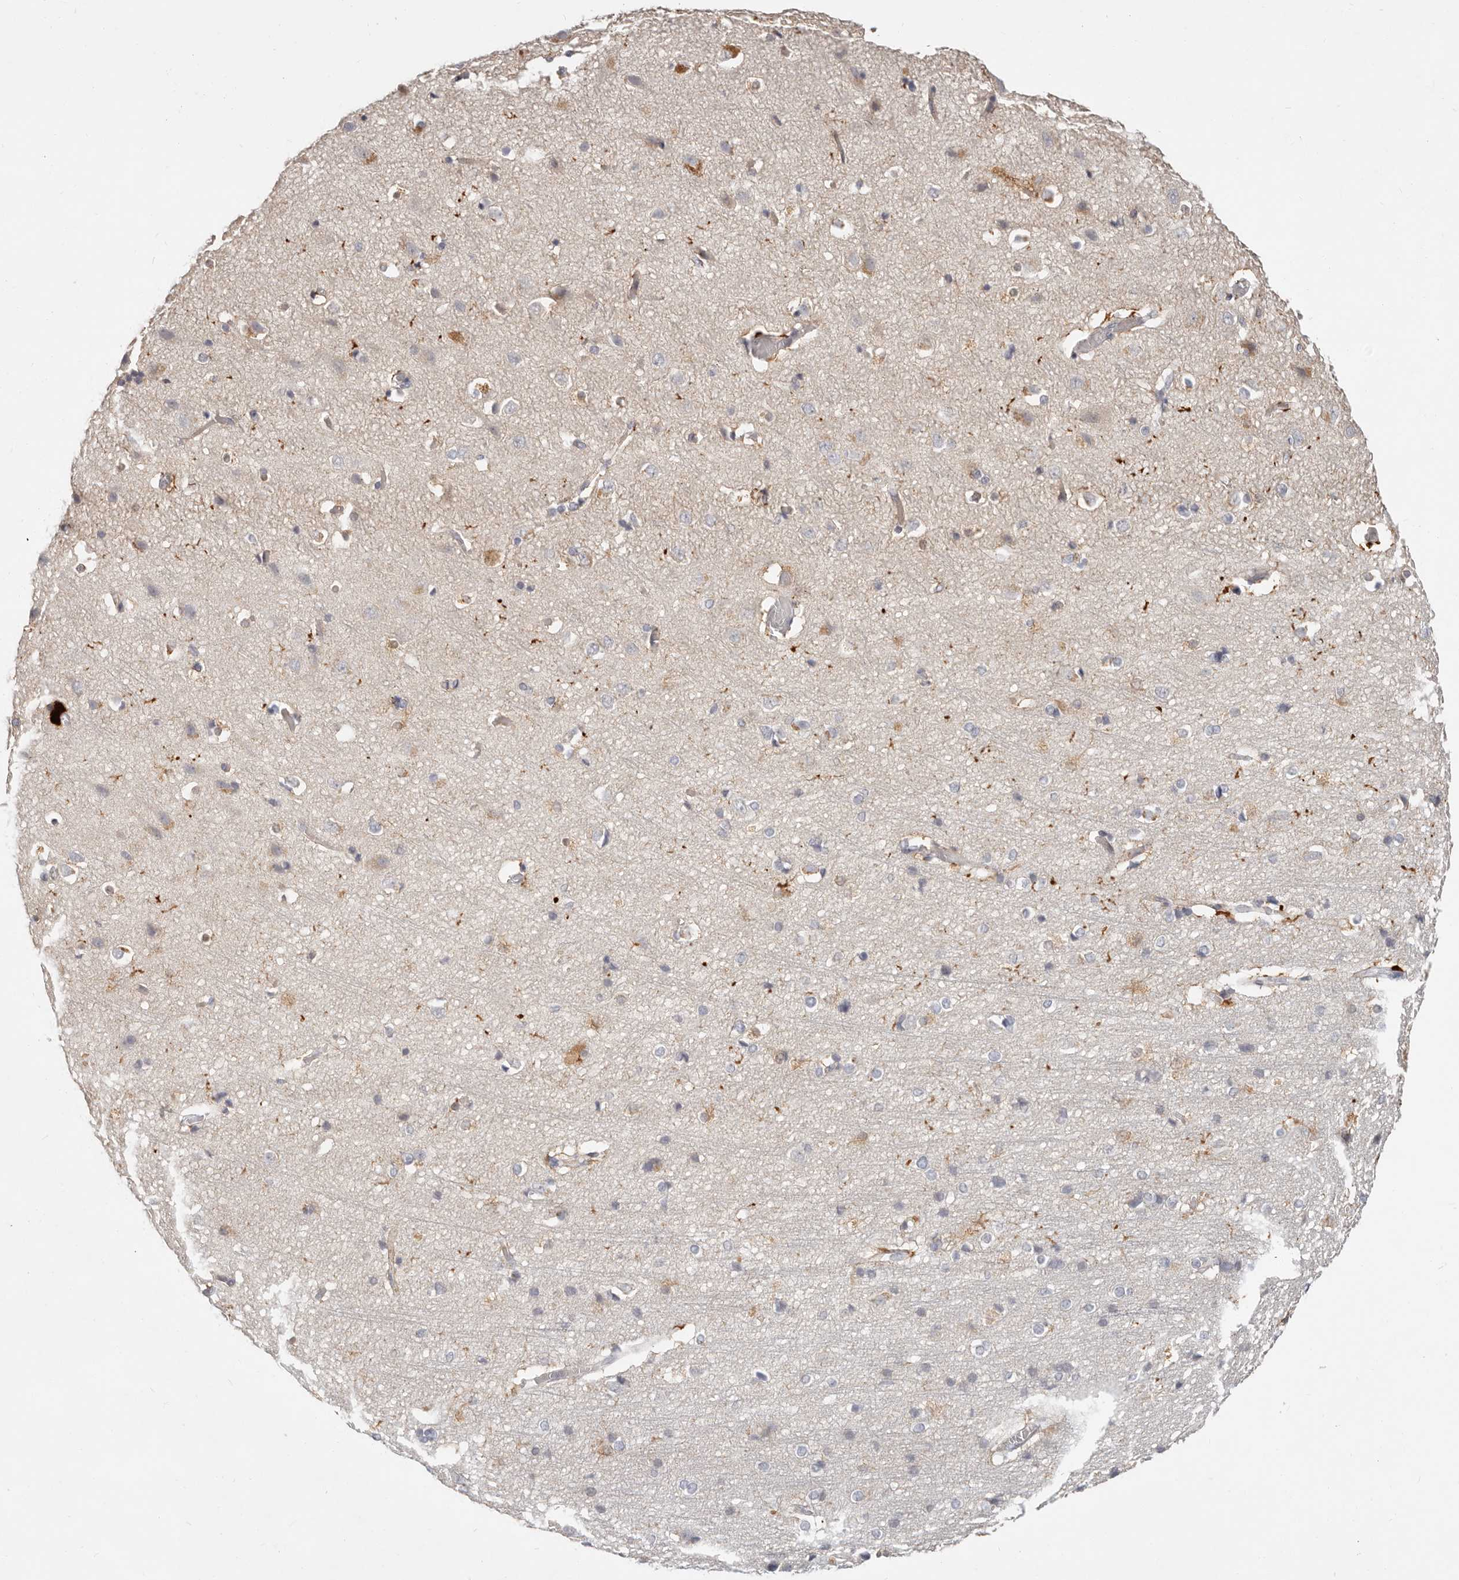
{"staining": {"intensity": "negative", "quantity": "none", "location": "none"}, "tissue": "cerebral cortex", "cell_type": "Endothelial cells", "image_type": "normal", "snomed": [{"axis": "morphology", "description": "Normal tissue, NOS"}, {"axis": "topography", "description": "Cerebral cortex"}], "caption": "Human cerebral cortex stained for a protein using immunohistochemistry shows no positivity in endothelial cells.", "gene": "TMEM63B", "patient": {"sex": "male", "age": 54}}